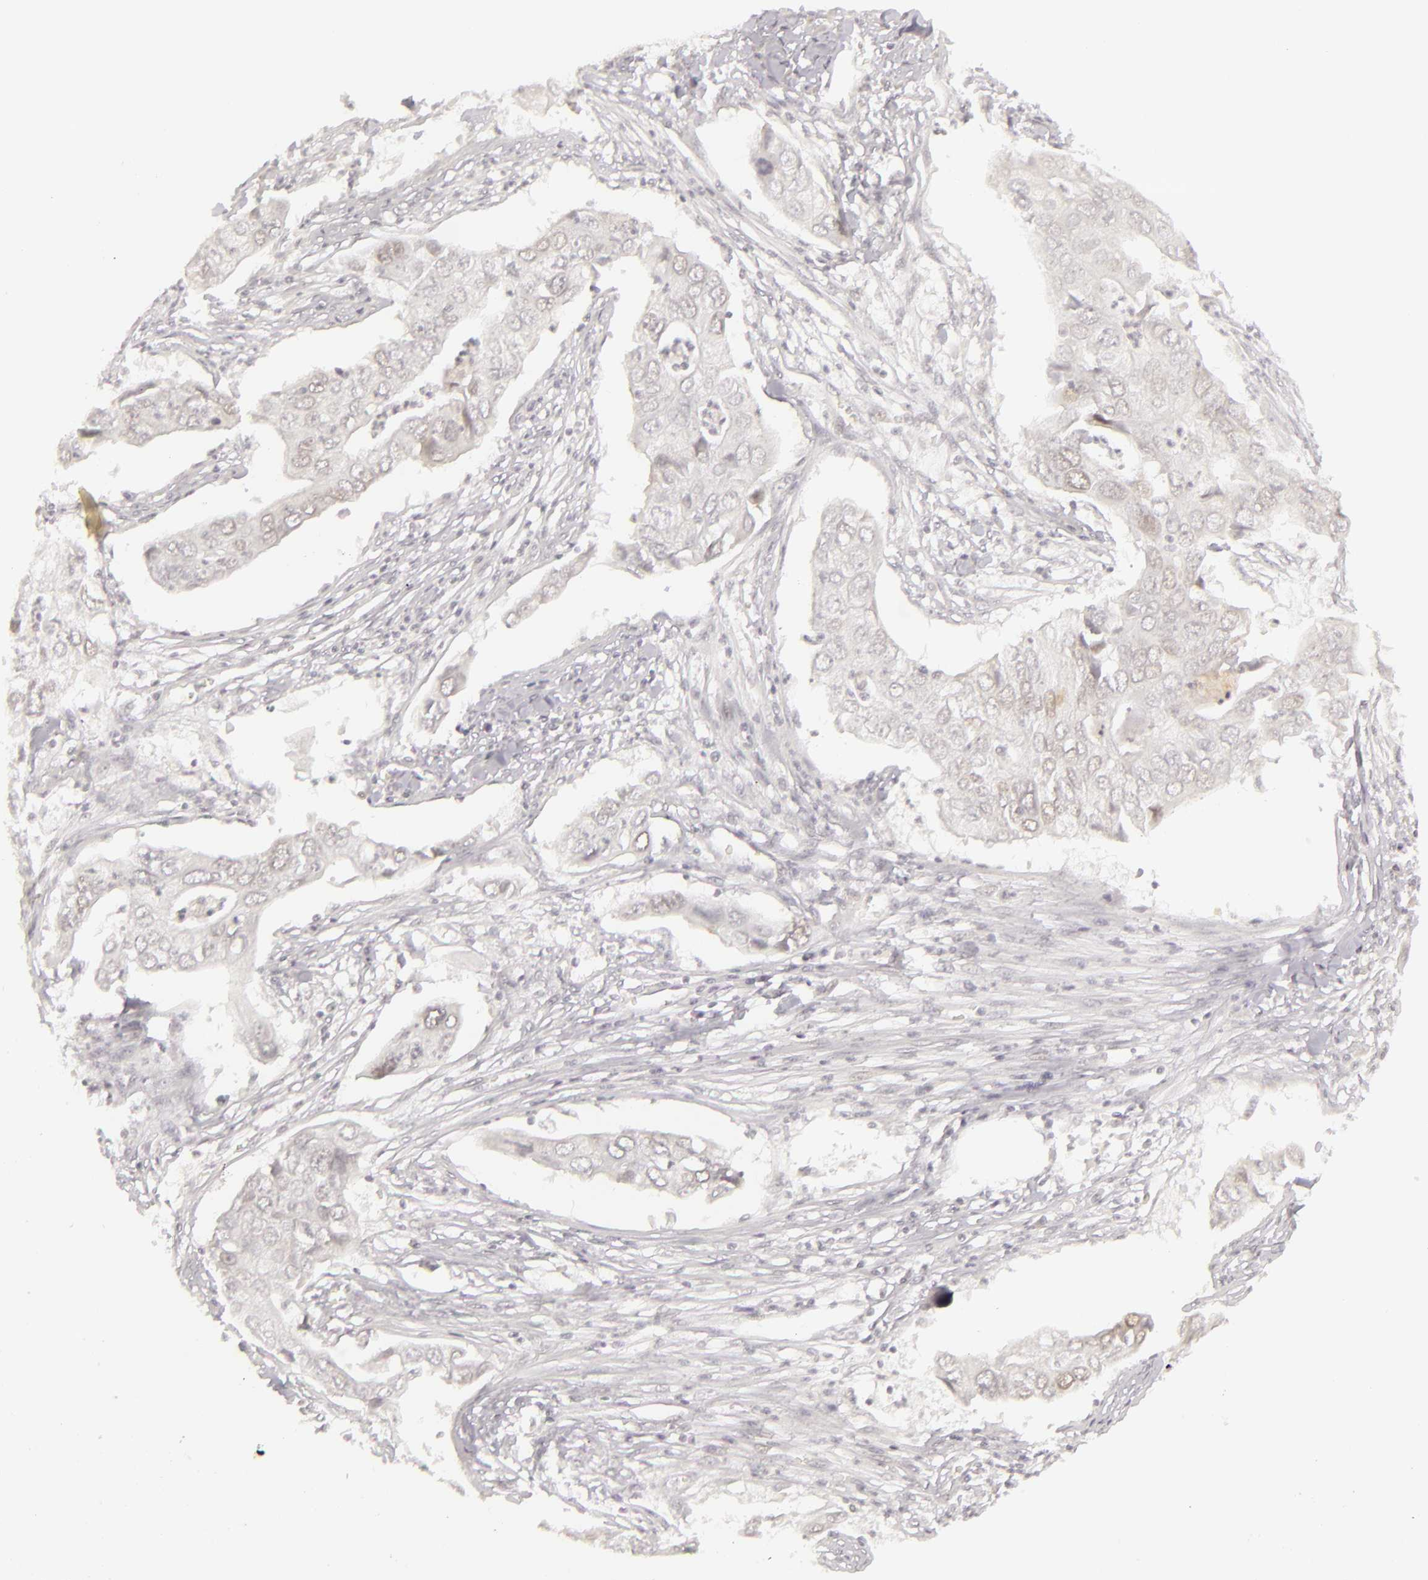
{"staining": {"intensity": "negative", "quantity": "none", "location": "none"}, "tissue": "lung cancer", "cell_type": "Tumor cells", "image_type": "cancer", "snomed": [{"axis": "morphology", "description": "Adenocarcinoma, NOS"}, {"axis": "topography", "description": "Lung"}], "caption": "Tumor cells show no significant protein positivity in adenocarcinoma (lung). (DAB immunohistochemistry (IHC) visualized using brightfield microscopy, high magnification).", "gene": "SIX1", "patient": {"sex": "male", "age": 48}}